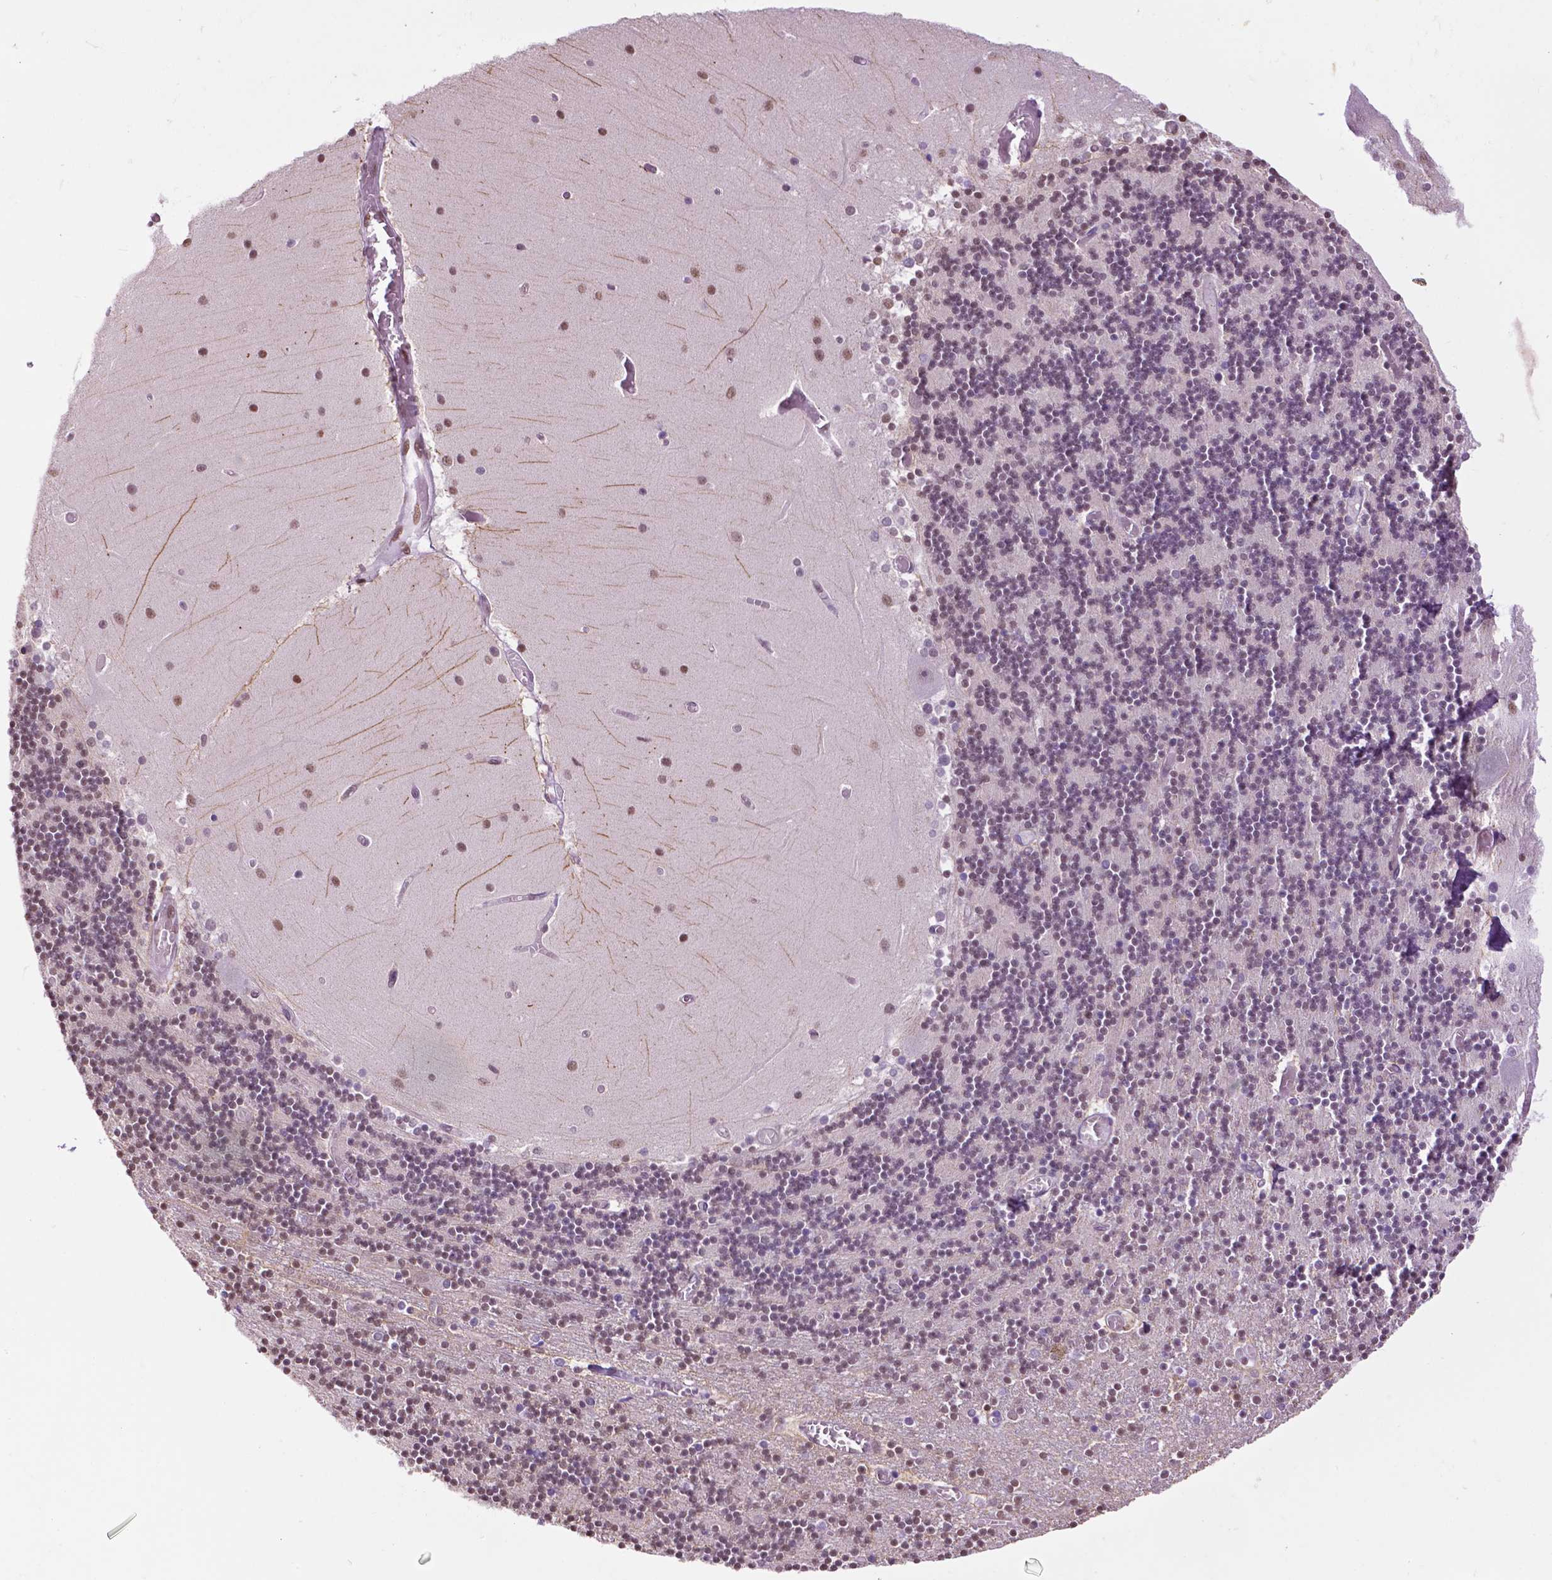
{"staining": {"intensity": "weak", "quantity": "<25%", "location": "nuclear"}, "tissue": "cerebellum", "cell_type": "Cells in granular layer", "image_type": "normal", "snomed": [{"axis": "morphology", "description": "Normal tissue, NOS"}, {"axis": "topography", "description": "Cerebellum"}], "caption": "Immunohistochemistry micrograph of unremarkable cerebellum: cerebellum stained with DAB (3,3'-diaminobenzidine) reveals no significant protein positivity in cells in granular layer. (DAB (3,3'-diaminobenzidine) immunohistochemistry (IHC) visualized using brightfield microscopy, high magnification).", "gene": "COL23A1", "patient": {"sex": "female", "age": 28}}